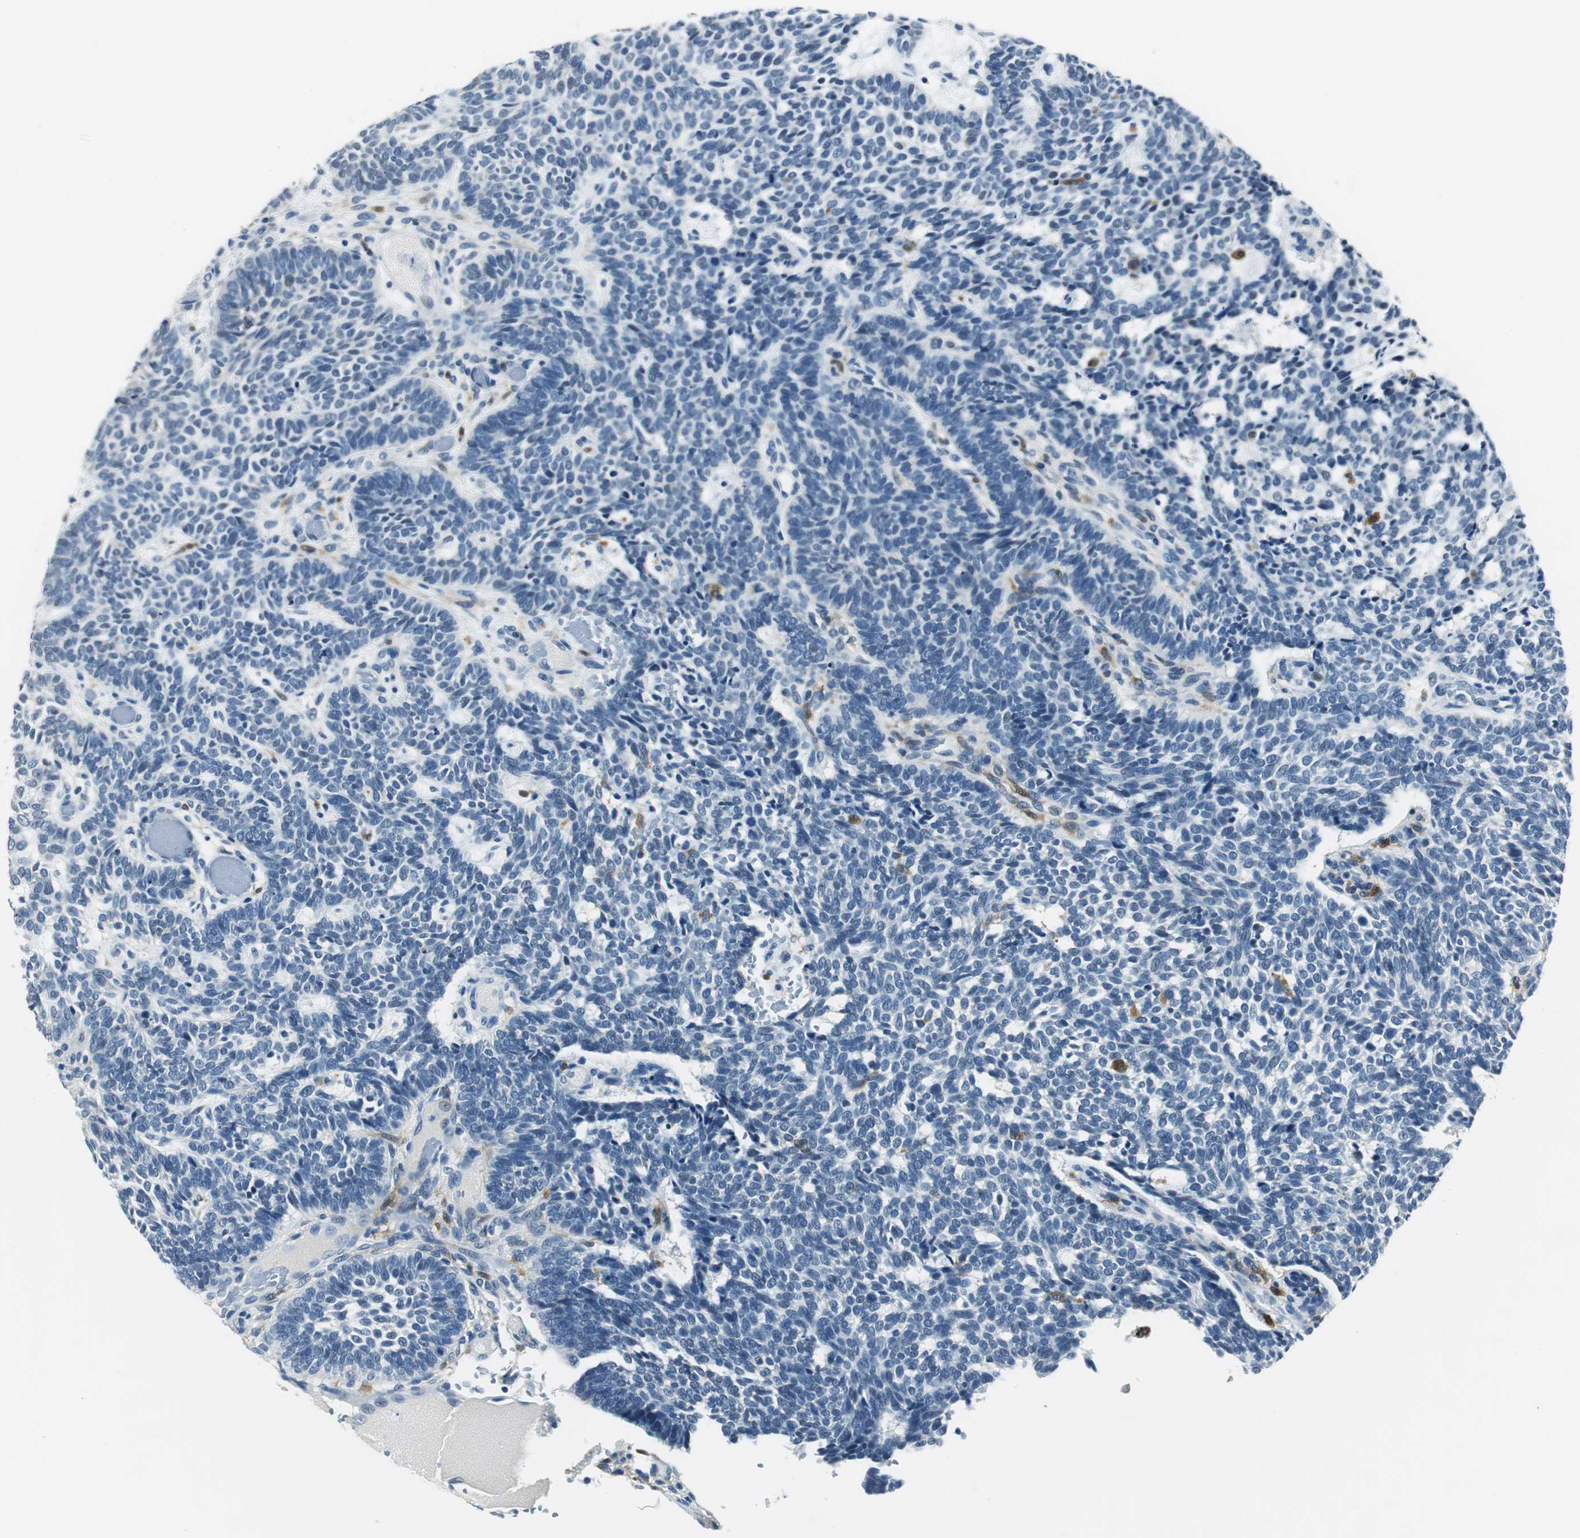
{"staining": {"intensity": "negative", "quantity": "none", "location": "none"}, "tissue": "skin cancer", "cell_type": "Tumor cells", "image_type": "cancer", "snomed": [{"axis": "morphology", "description": "Normal tissue, NOS"}, {"axis": "morphology", "description": "Basal cell carcinoma"}, {"axis": "topography", "description": "Skin"}], "caption": "Human skin cancer stained for a protein using IHC exhibits no staining in tumor cells.", "gene": "ME1", "patient": {"sex": "male", "age": 87}}